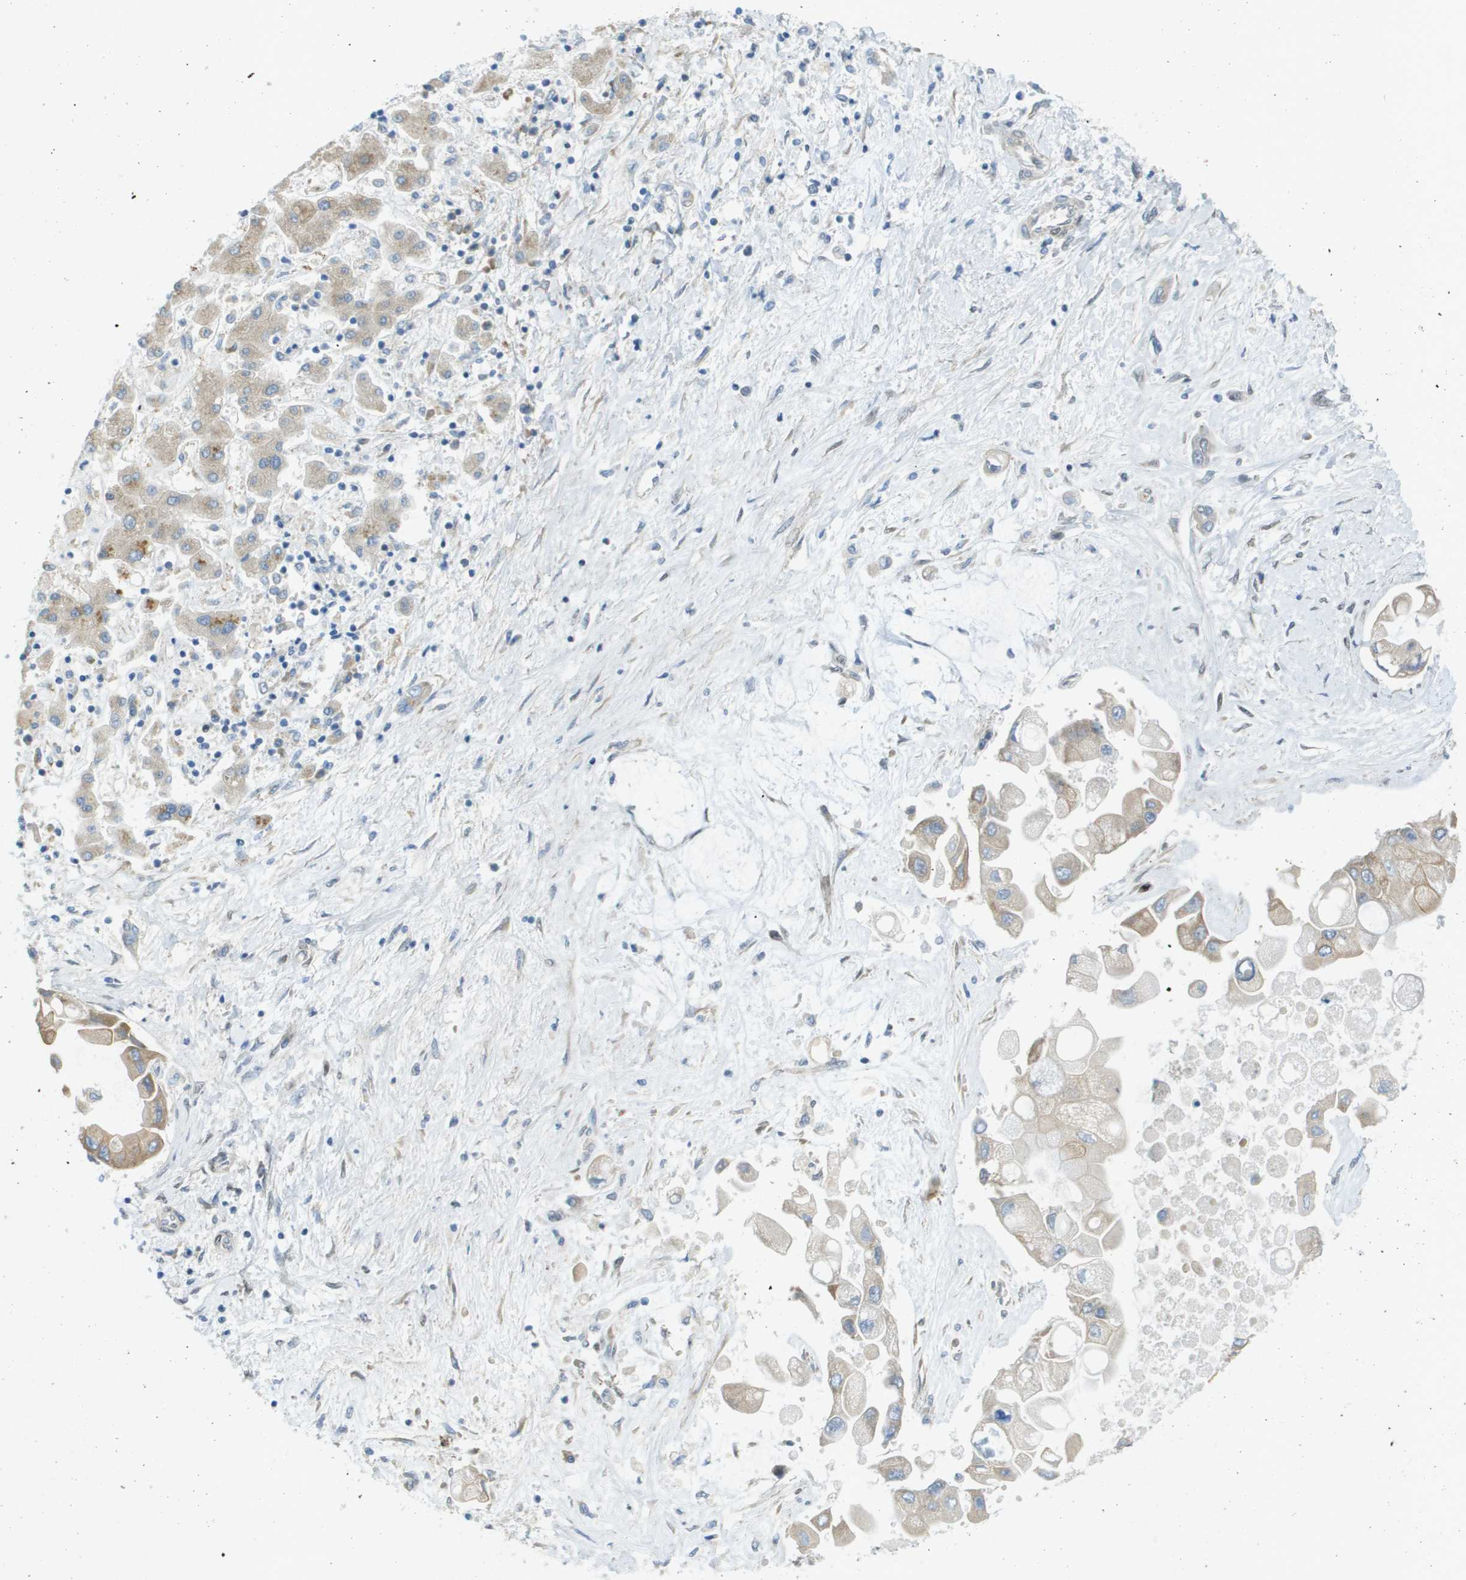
{"staining": {"intensity": "weak", "quantity": "25%-75%", "location": "cytoplasmic/membranous"}, "tissue": "liver cancer", "cell_type": "Tumor cells", "image_type": "cancer", "snomed": [{"axis": "morphology", "description": "Cholangiocarcinoma"}, {"axis": "topography", "description": "Liver"}], "caption": "This micrograph reveals immunohistochemistry (IHC) staining of human liver cancer, with low weak cytoplasmic/membranous positivity in approximately 25%-75% of tumor cells.", "gene": "ARID1B", "patient": {"sex": "male", "age": 50}}